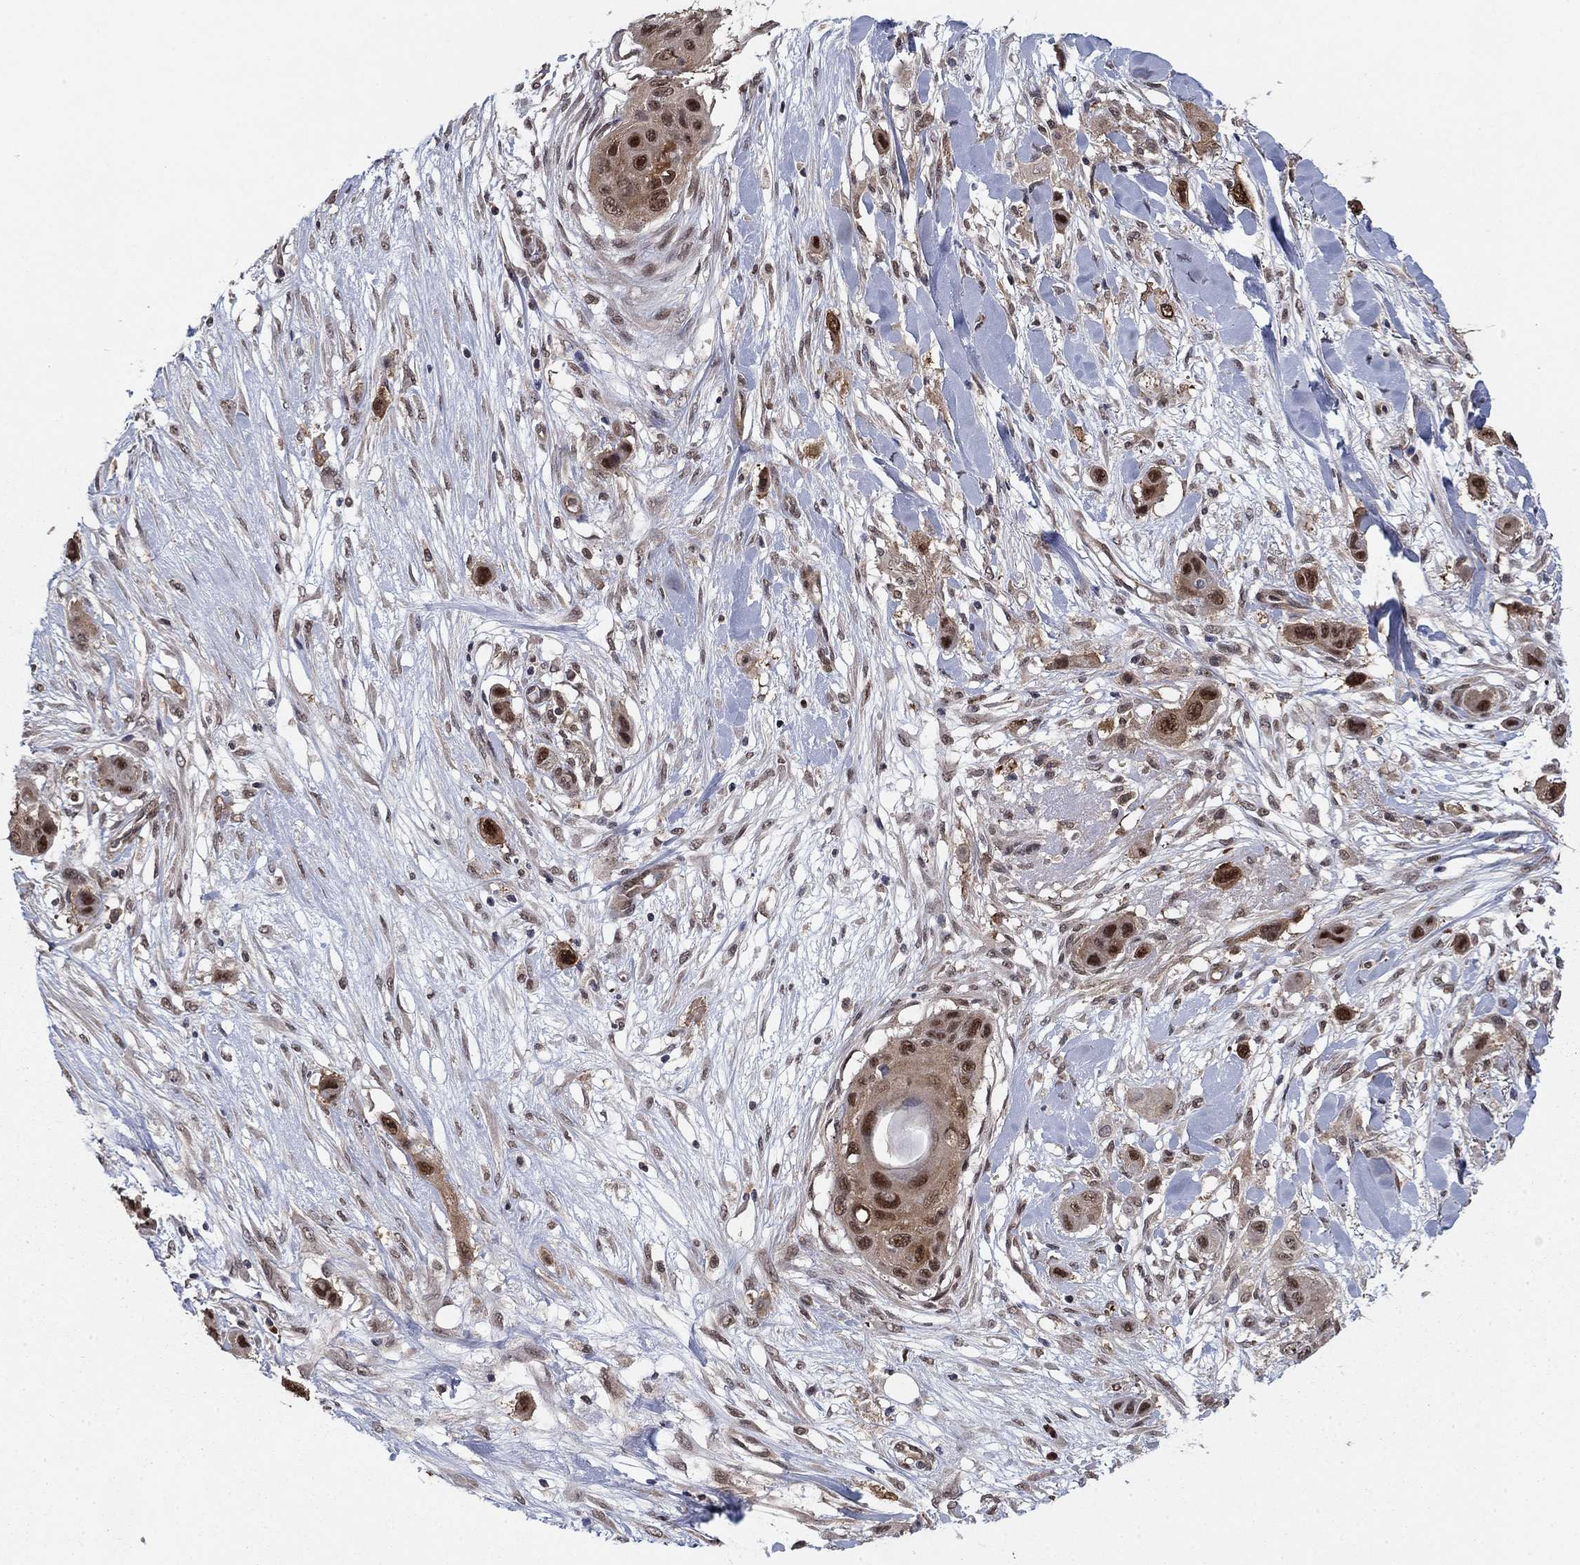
{"staining": {"intensity": "moderate", "quantity": ">75%", "location": "cytoplasmic/membranous,nuclear"}, "tissue": "skin cancer", "cell_type": "Tumor cells", "image_type": "cancer", "snomed": [{"axis": "morphology", "description": "Squamous cell carcinoma, NOS"}, {"axis": "topography", "description": "Skin"}], "caption": "IHC photomicrograph of human skin squamous cell carcinoma stained for a protein (brown), which displays medium levels of moderate cytoplasmic/membranous and nuclear staining in about >75% of tumor cells.", "gene": "FKBP4", "patient": {"sex": "male", "age": 79}}